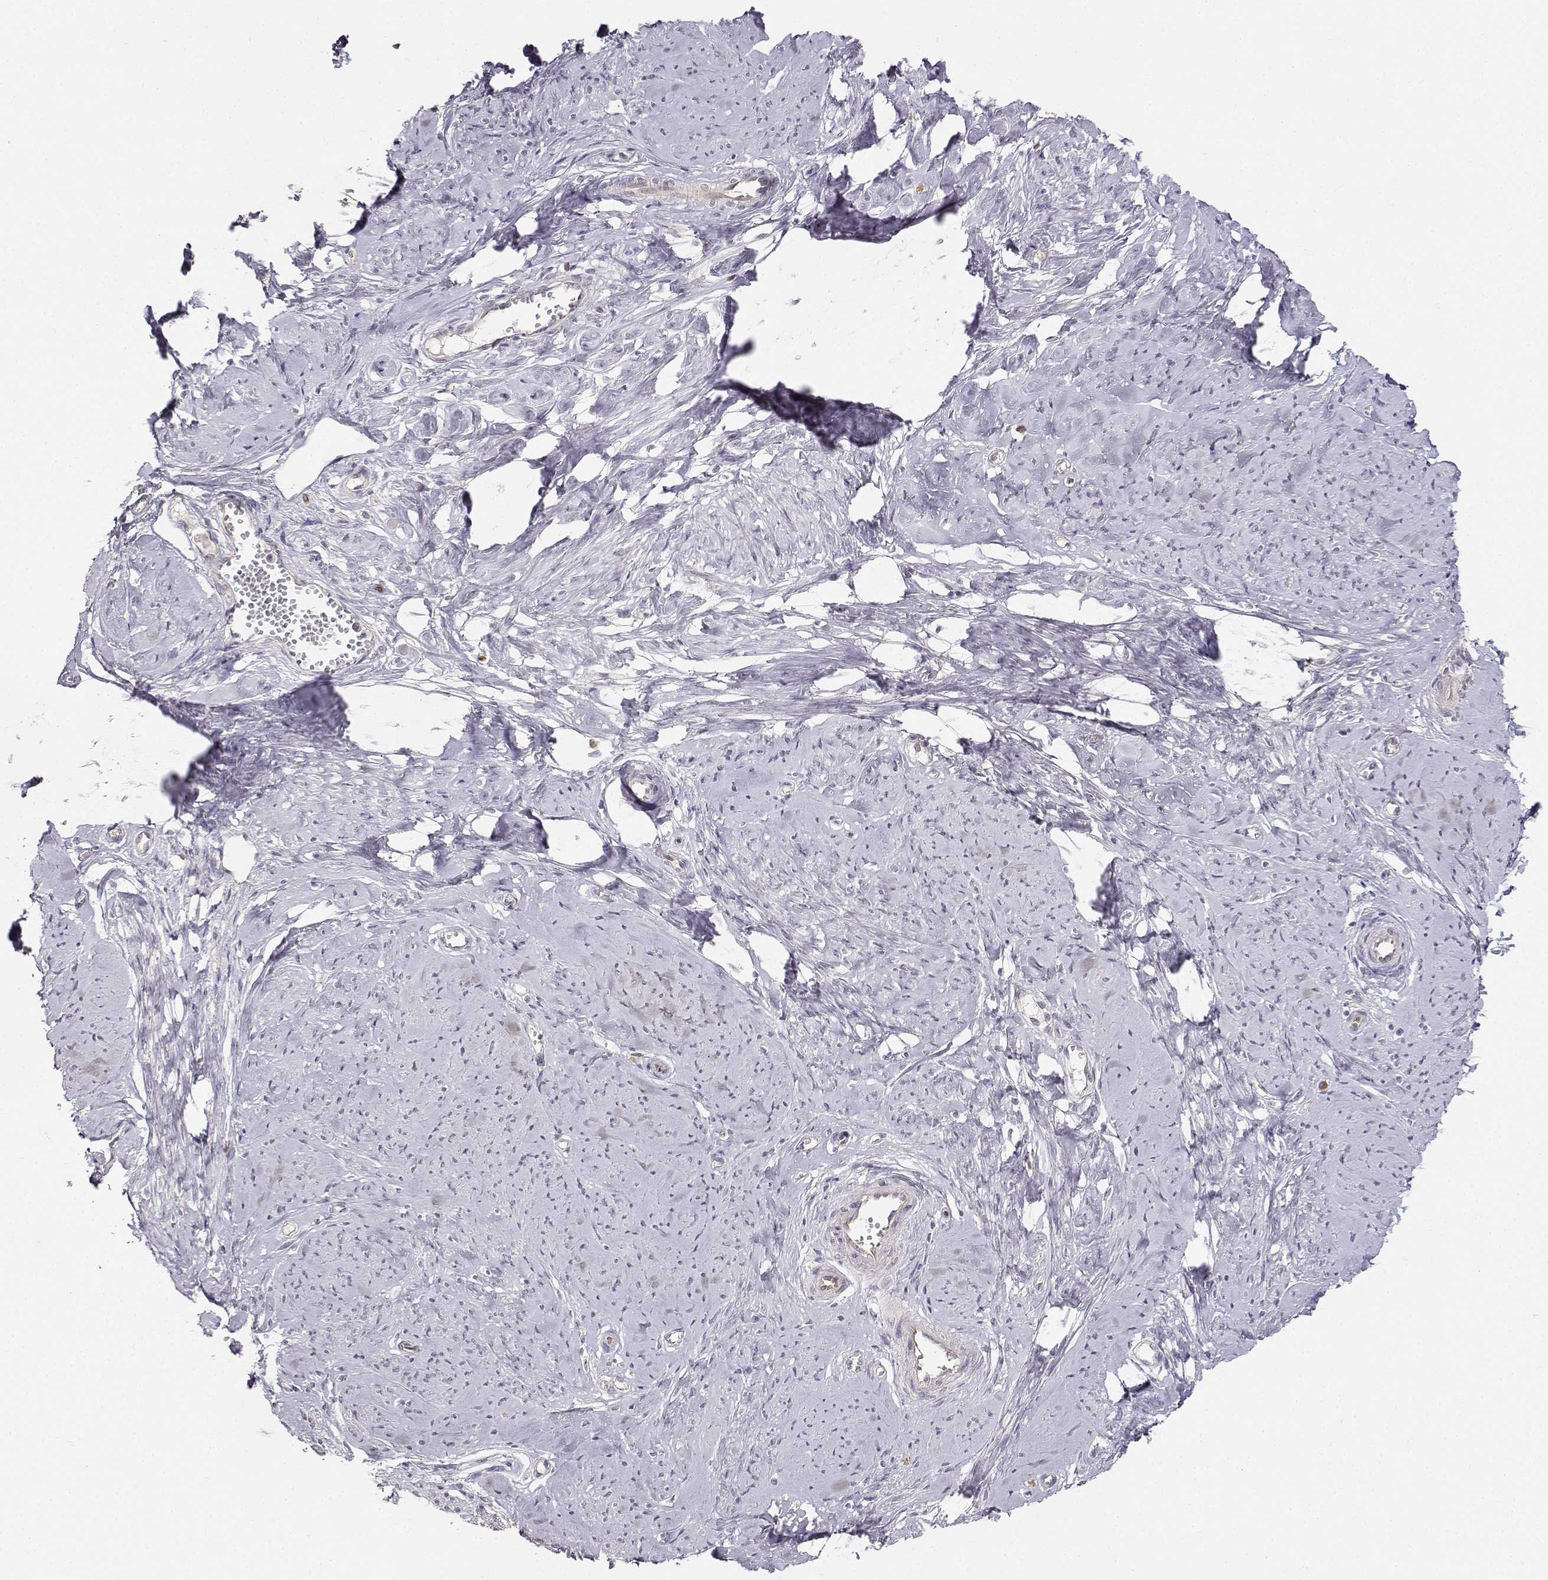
{"staining": {"intensity": "weak", "quantity": "<25%", "location": "cytoplasmic/membranous"}, "tissue": "smooth muscle", "cell_type": "Smooth muscle cells", "image_type": "normal", "snomed": [{"axis": "morphology", "description": "Normal tissue, NOS"}, {"axis": "topography", "description": "Smooth muscle"}], "caption": "Smooth muscle cells are negative for protein expression in unremarkable human smooth muscle. (DAB immunohistochemistry with hematoxylin counter stain).", "gene": "EAF2", "patient": {"sex": "female", "age": 48}}